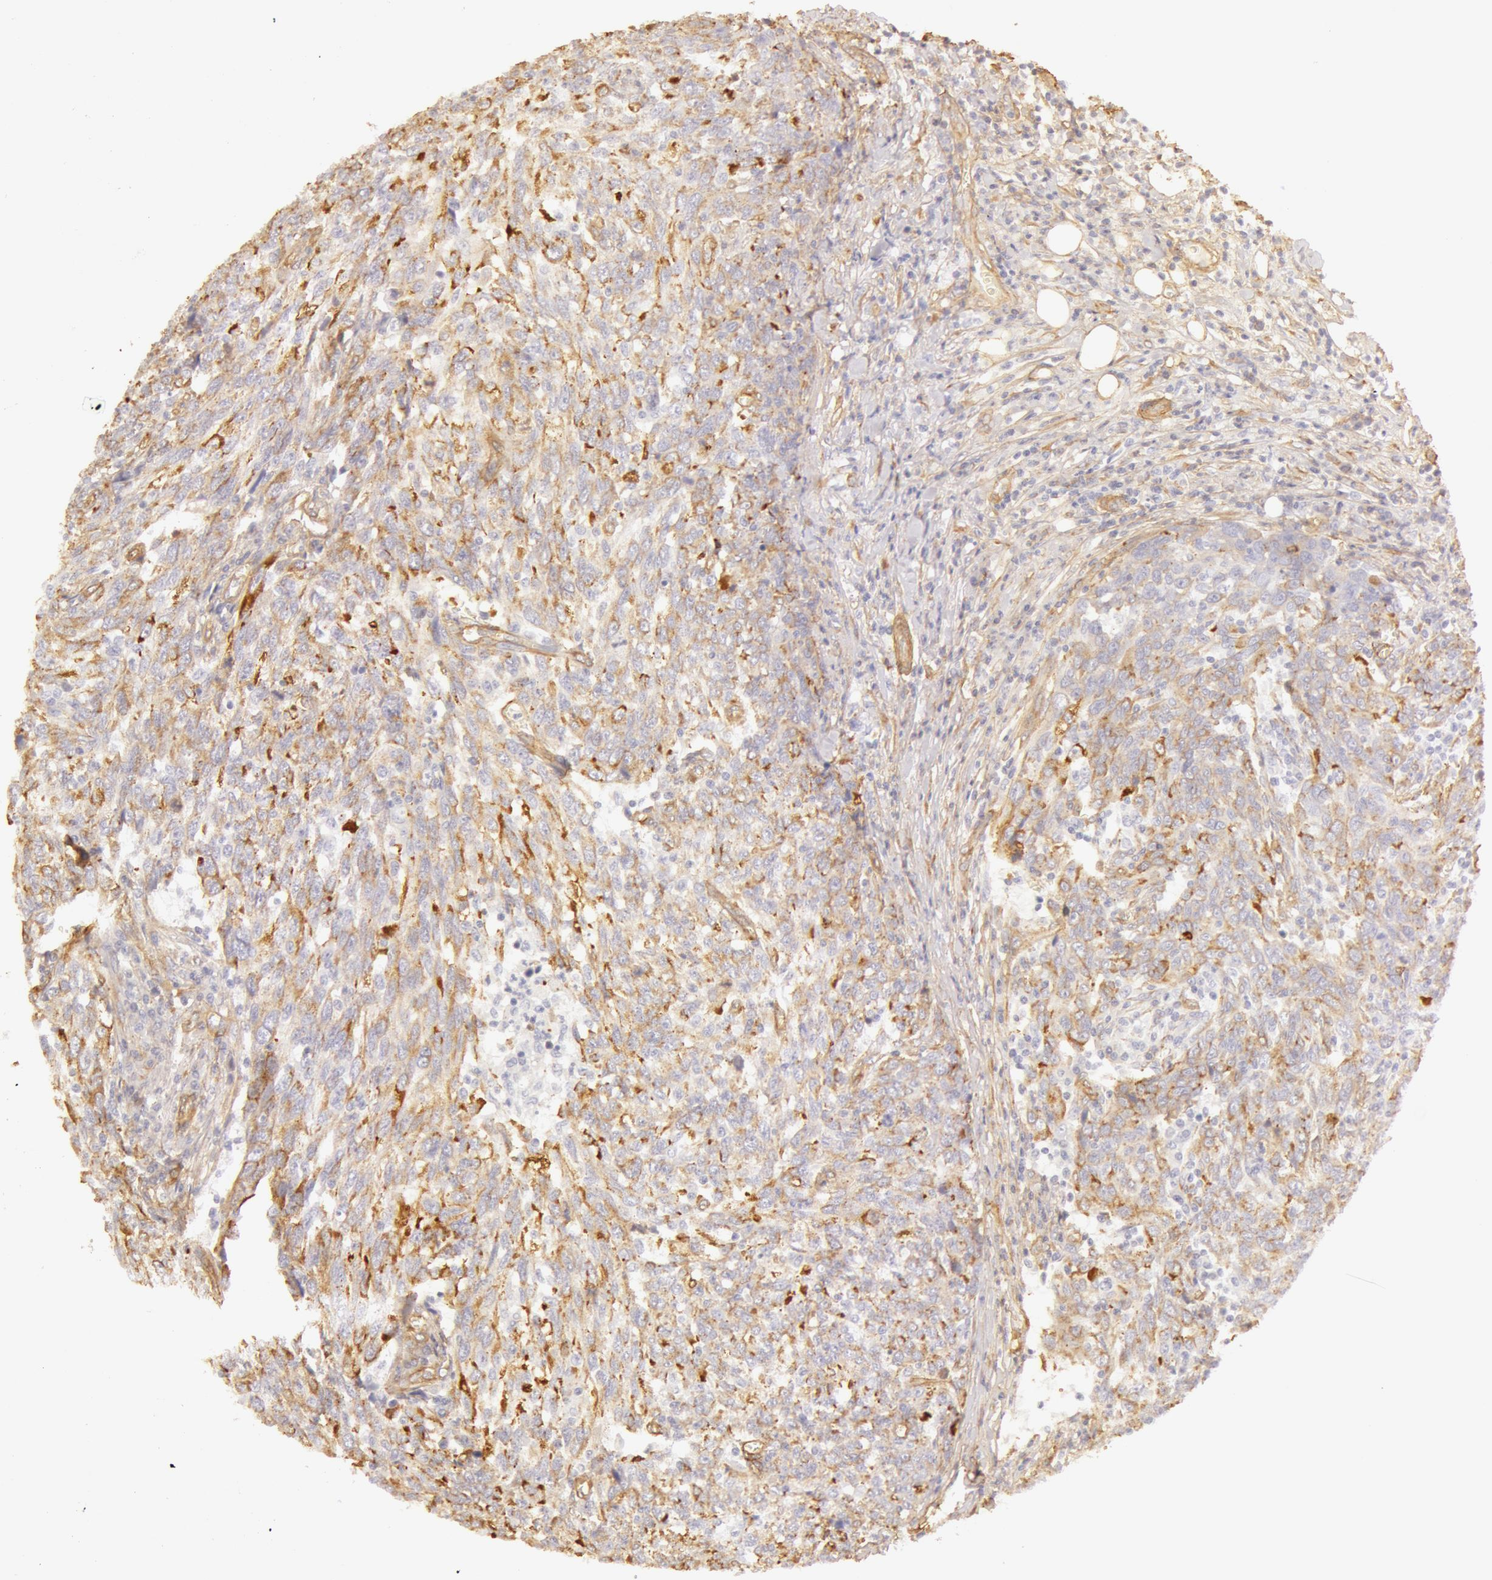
{"staining": {"intensity": "weak", "quantity": "25%-75%", "location": "cytoplasmic/membranous"}, "tissue": "breast cancer", "cell_type": "Tumor cells", "image_type": "cancer", "snomed": [{"axis": "morphology", "description": "Duct carcinoma"}, {"axis": "topography", "description": "Breast"}], "caption": "Breast infiltrating ductal carcinoma stained for a protein reveals weak cytoplasmic/membranous positivity in tumor cells. (DAB IHC, brown staining for protein, blue staining for nuclei).", "gene": "COL4A1", "patient": {"sex": "female", "age": 50}}